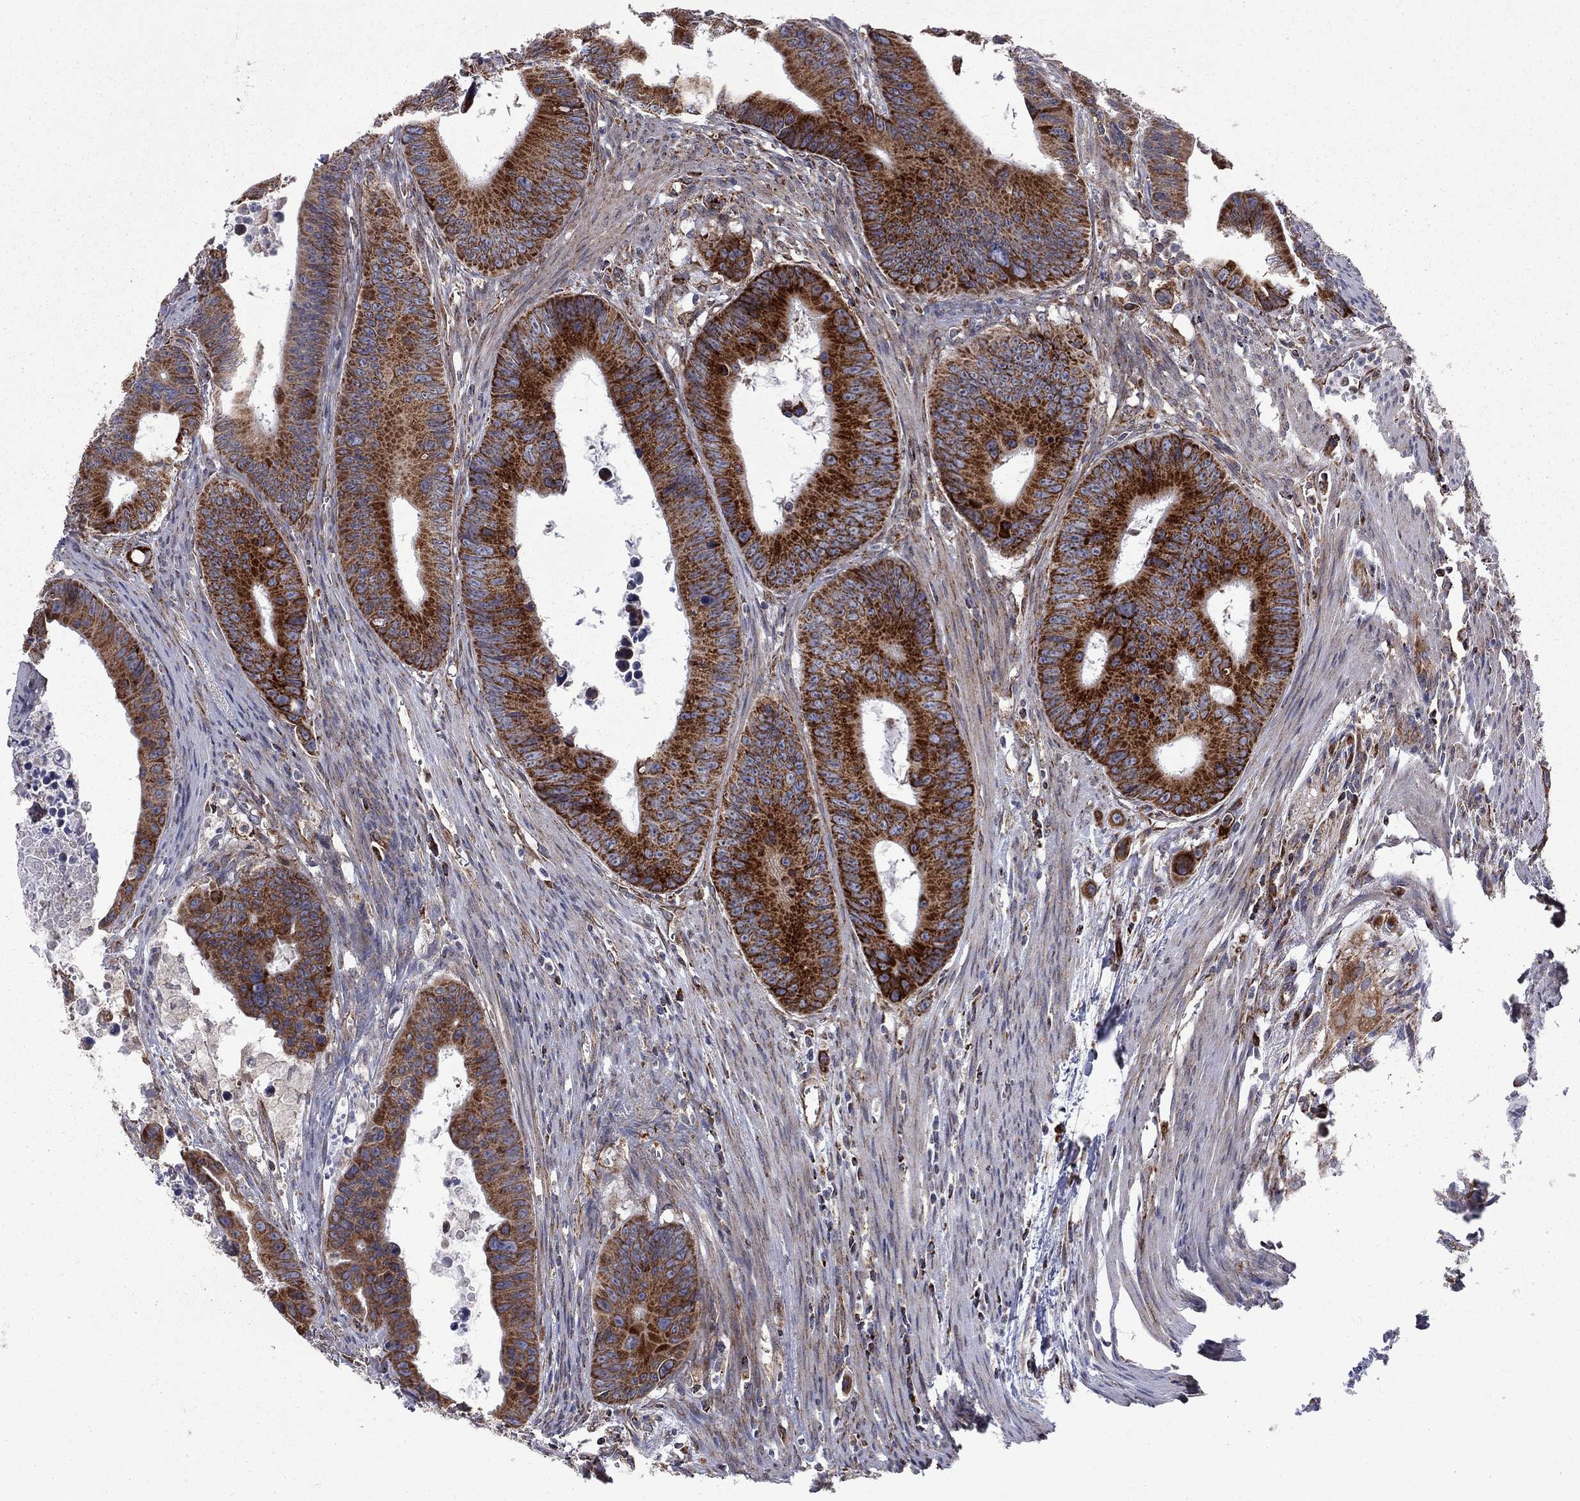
{"staining": {"intensity": "strong", "quantity": "25%-75%", "location": "cytoplasmic/membranous"}, "tissue": "colorectal cancer", "cell_type": "Tumor cells", "image_type": "cancer", "snomed": [{"axis": "morphology", "description": "Adenocarcinoma, NOS"}, {"axis": "topography", "description": "Colon"}], "caption": "Protein positivity by IHC exhibits strong cytoplasmic/membranous expression in approximately 25%-75% of tumor cells in colorectal adenocarcinoma. (DAB = brown stain, brightfield microscopy at high magnification).", "gene": "CLPTM1", "patient": {"sex": "female", "age": 87}}